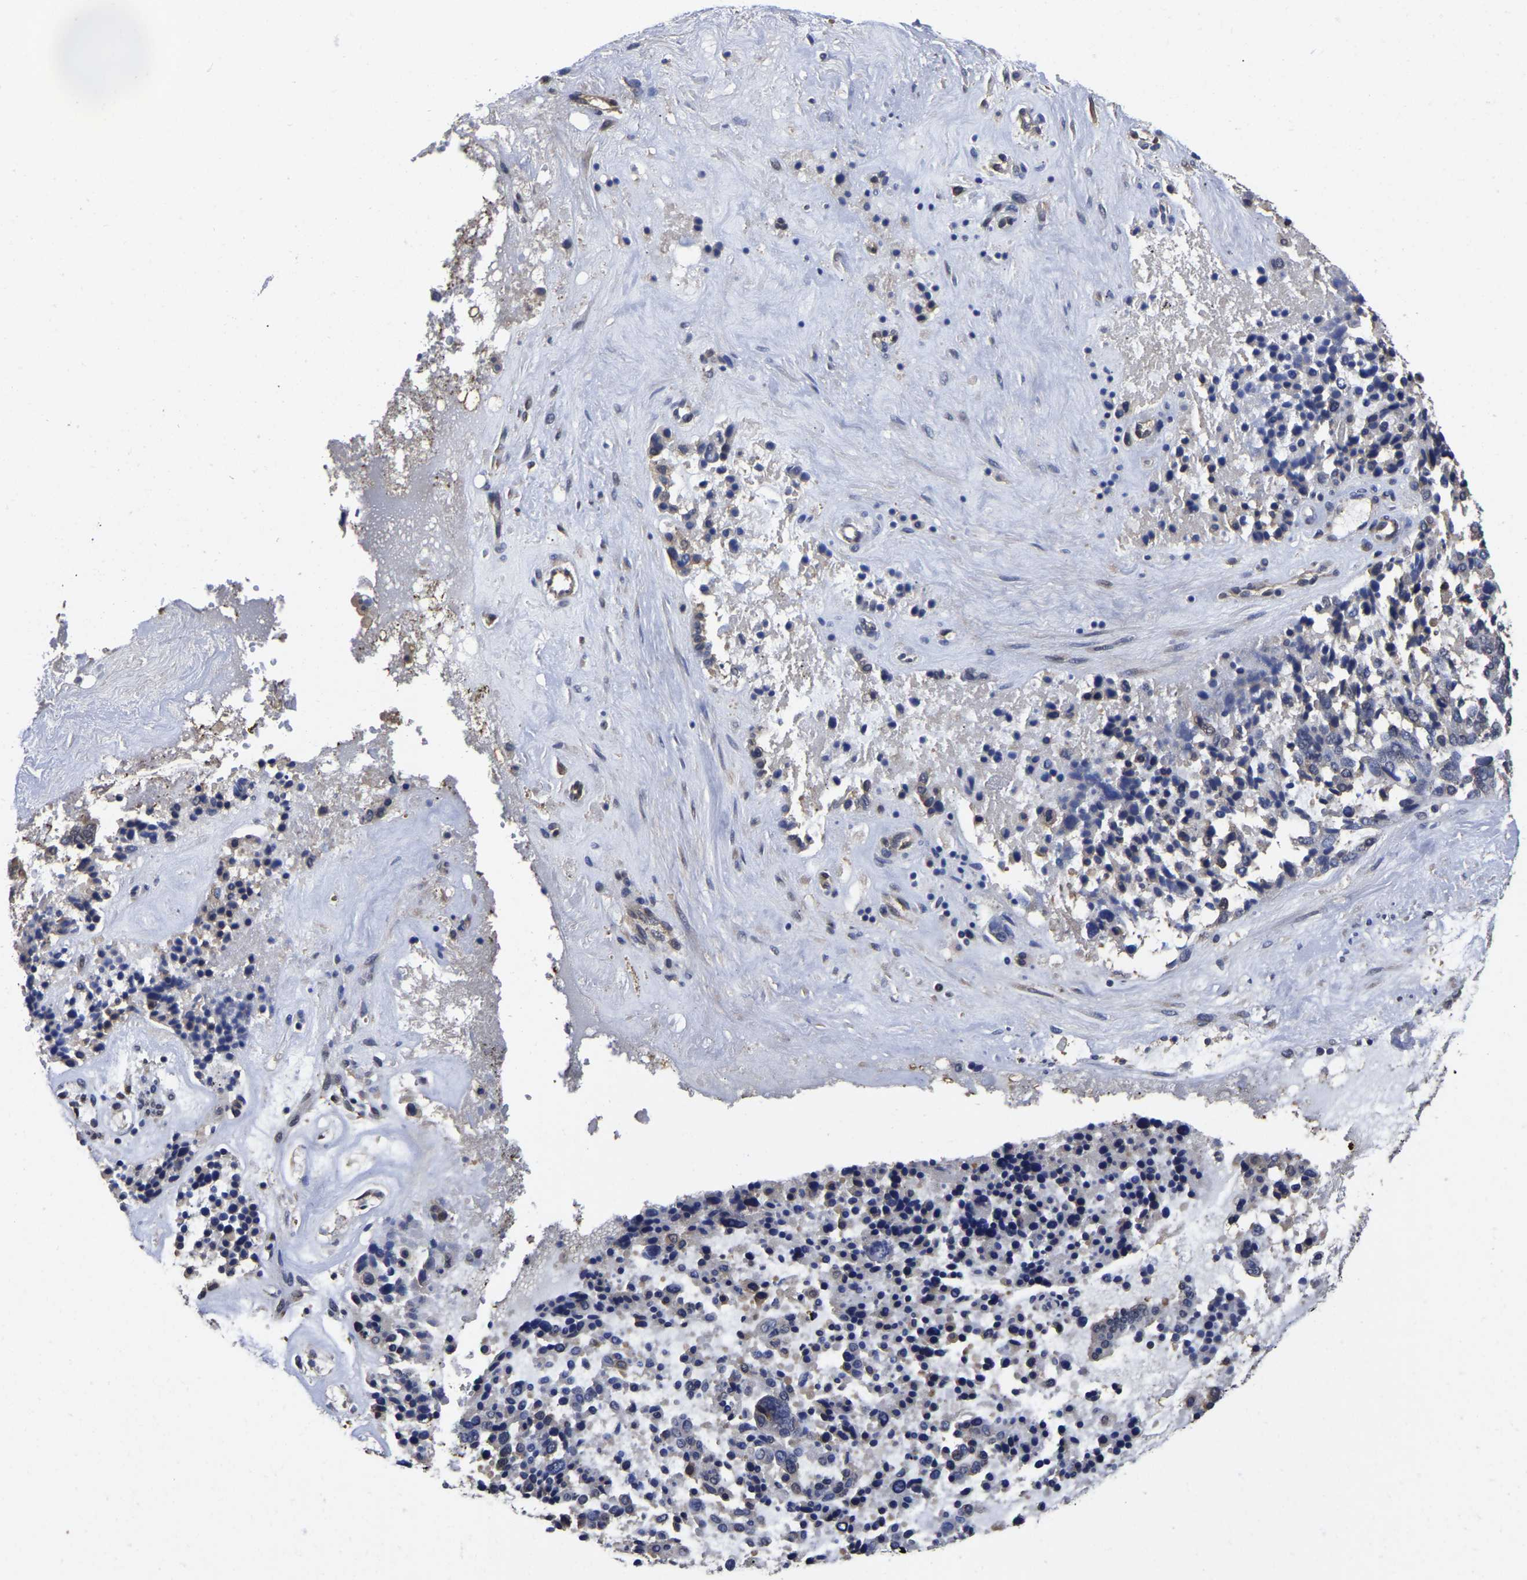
{"staining": {"intensity": "weak", "quantity": "<25%", "location": "cytoplasmic/membranous"}, "tissue": "ovarian cancer", "cell_type": "Tumor cells", "image_type": "cancer", "snomed": [{"axis": "morphology", "description": "Cystadenocarcinoma, serous, NOS"}, {"axis": "topography", "description": "Ovary"}], "caption": "Immunohistochemistry (IHC) of ovarian serous cystadenocarcinoma exhibits no positivity in tumor cells.", "gene": "MCOLN2", "patient": {"sex": "female", "age": 44}}